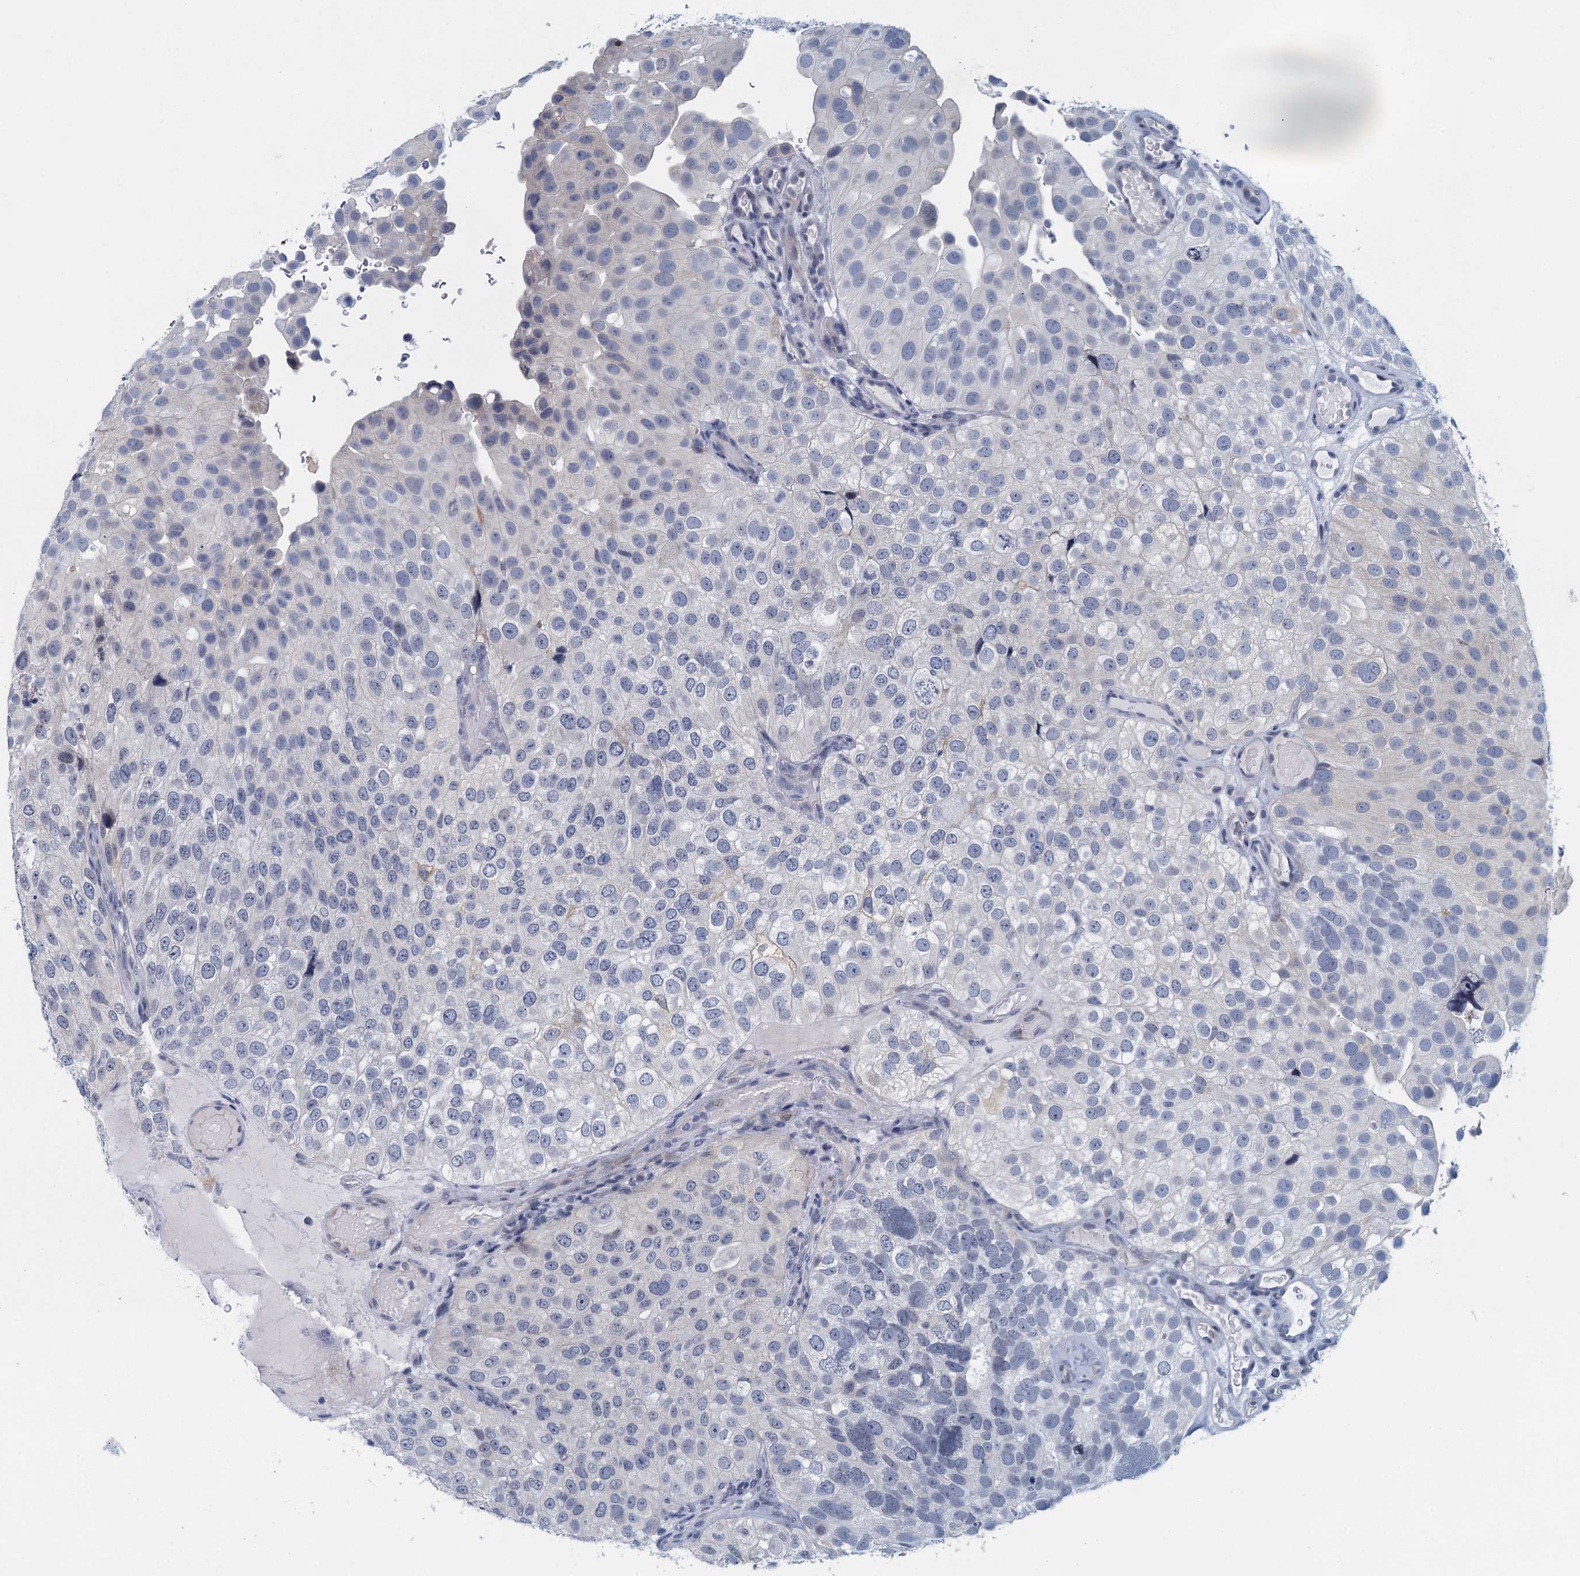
{"staining": {"intensity": "negative", "quantity": "none", "location": "none"}, "tissue": "urothelial cancer", "cell_type": "Tumor cells", "image_type": "cancer", "snomed": [{"axis": "morphology", "description": "Urothelial carcinoma, Low grade"}, {"axis": "topography", "description": "Urinary bladder"}], "caption": "Immunohistochemical staining of urothelial carcinoma (low-grade) displays no significant staining in tumor cells.", "gene": "ENSG00000131152", "patient": {"sex": "male", "age": 78}}